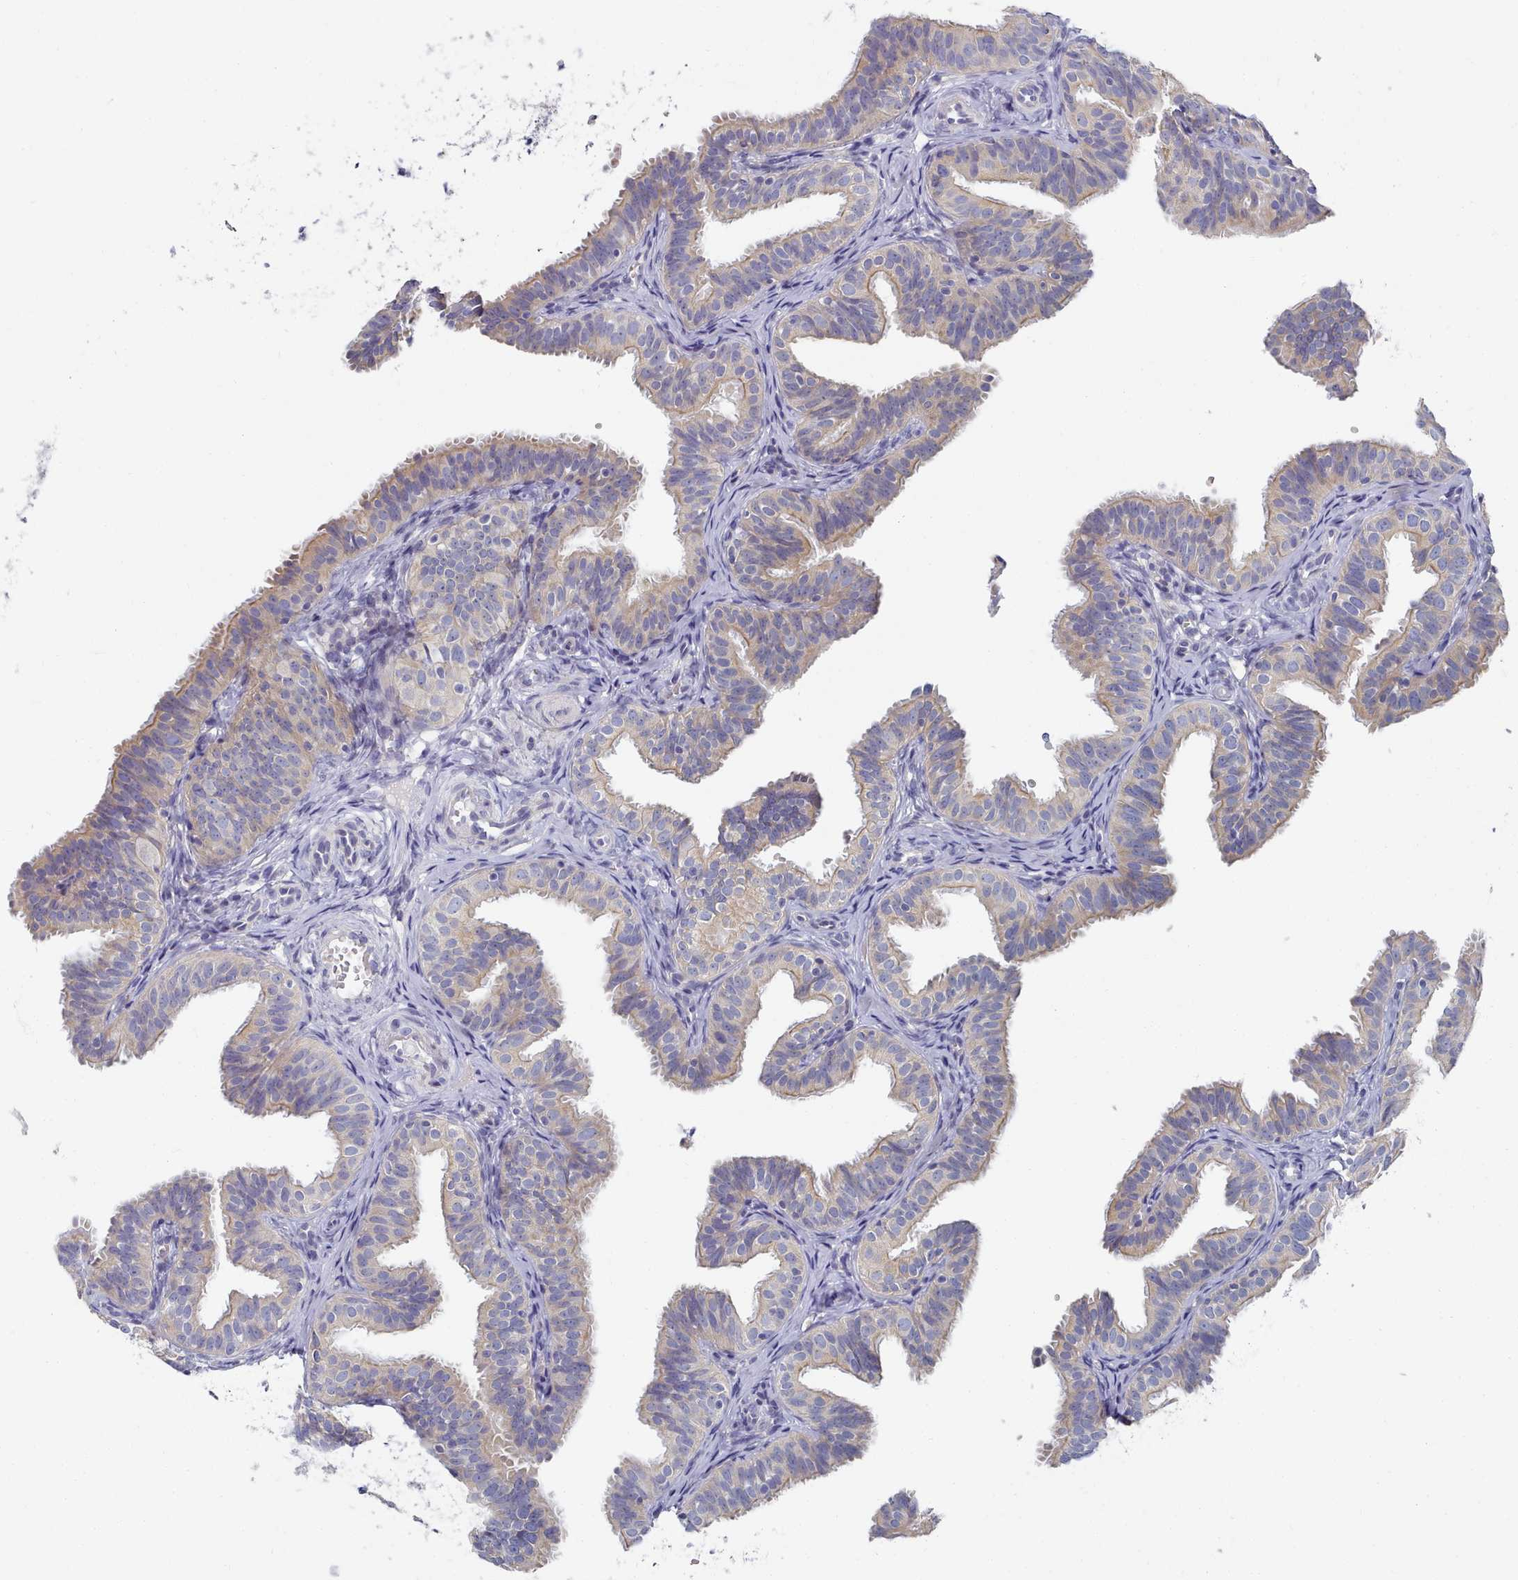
{"staining": {"intensity": "weak", "quantity": "25%-75%", "location": "cytoplasmic/membranous"}, "tissue": "fallopian tube", "cell_type": "Glandular cells", "image_type": "normal", "snomed": [{"axis": "morphology", "description": "Normal tissue, NOS"}, {"axis": "topography", "description": "Fallopian tube"}], "caption": "Glandular cells show low levels of weak cytoplasmic/membranous positivity in approximately 25%-75% of cells in unremarkable human fallopian tube.", "gene": "TYW1B", "patient": {"sex": "female", "age": 35}}